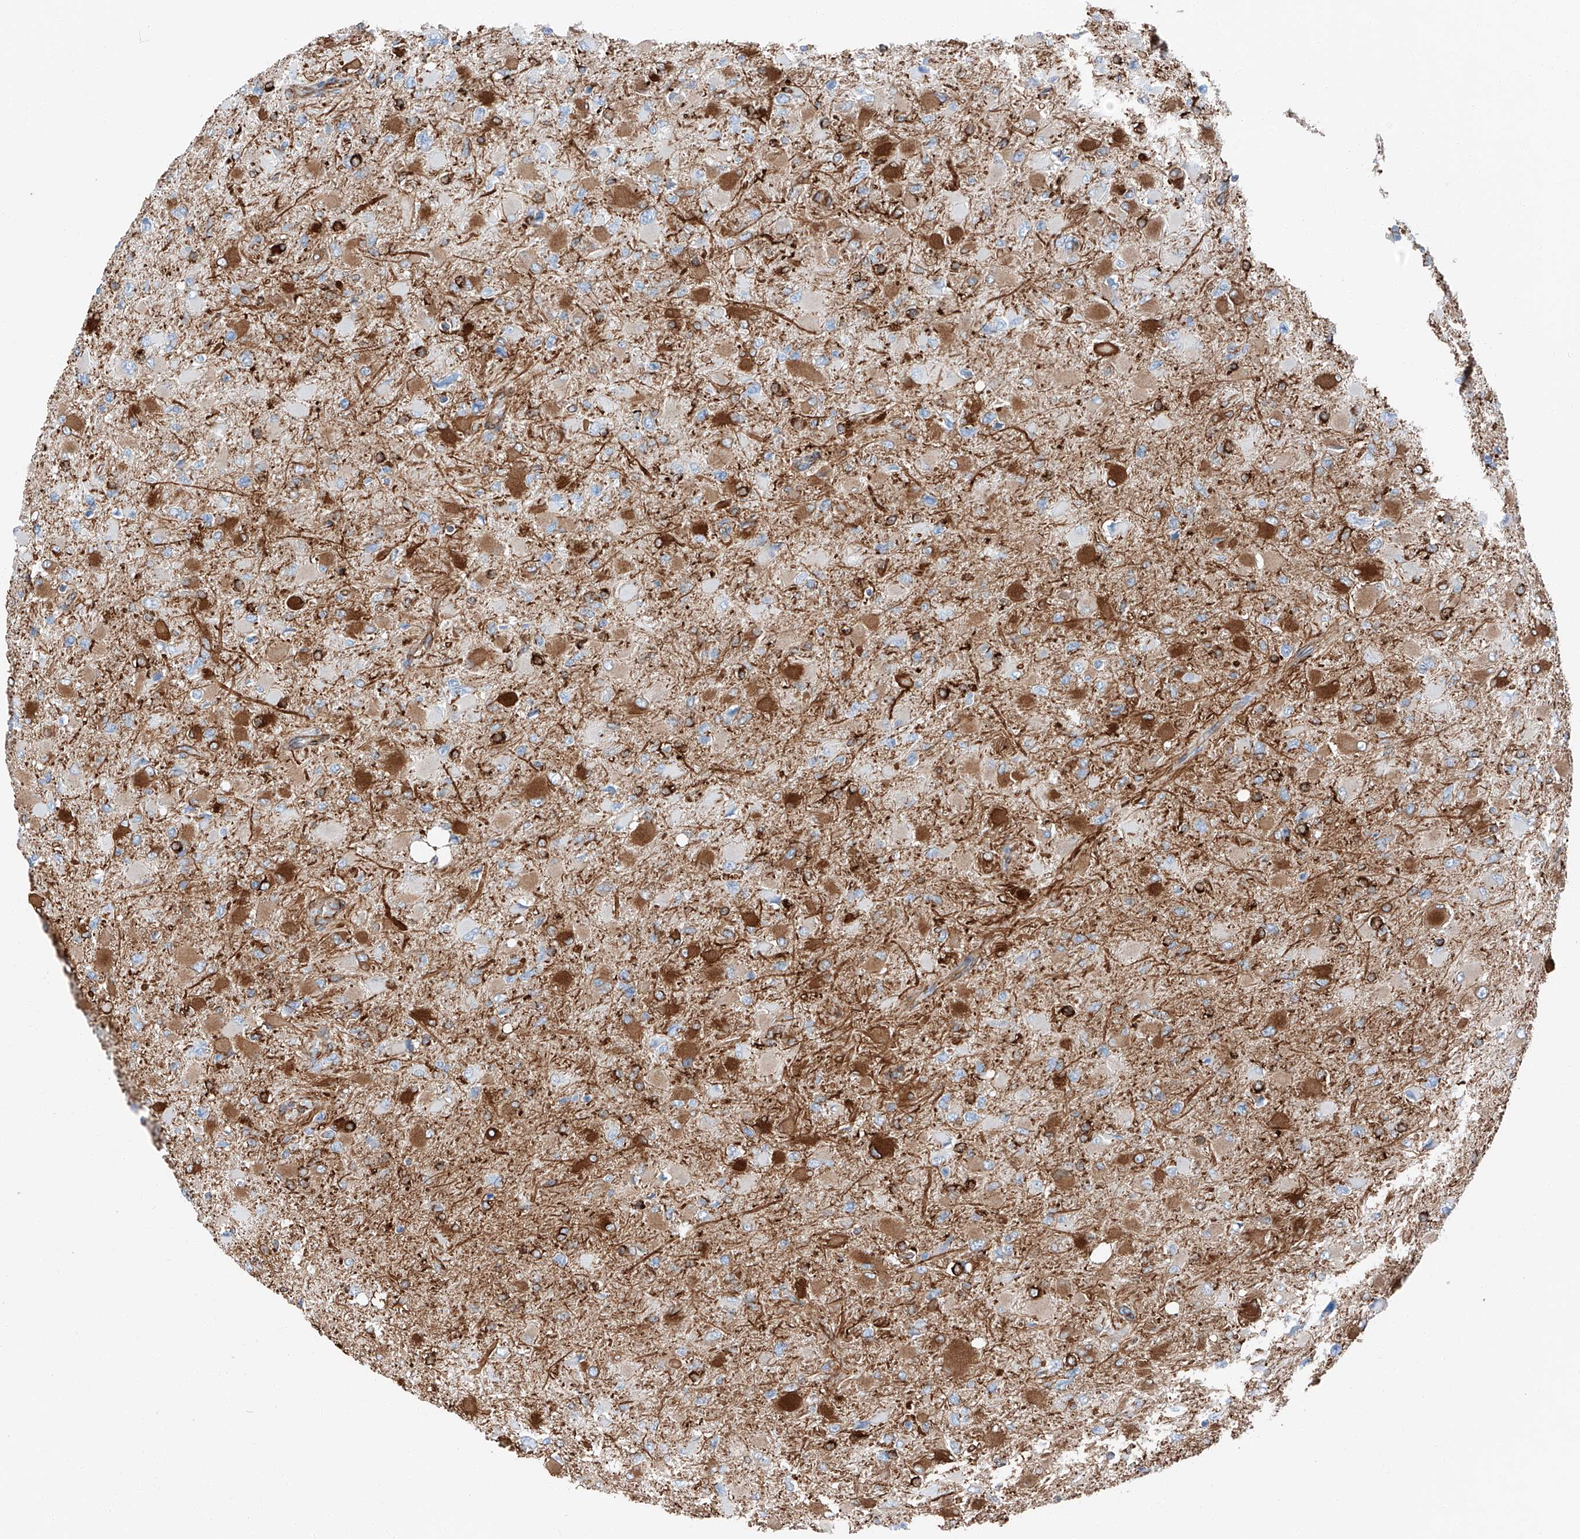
{"staining": {"intensity": "negative", "quantity": "none", "location": "none"}, "tissue": "glioma", "cell_type": "Tumor cells", "image_type": "cancer", "snomed": [{"axis": "morphology", "description": "Glioma, malignant, High grade"}, {"axis": "topography", "description": "Cerebral cortex"}], "caption": "Tumor cells show no significant expression in glioma.", "gene": "ZNF804A", "patient": {"sex": "female", "age": 36}}